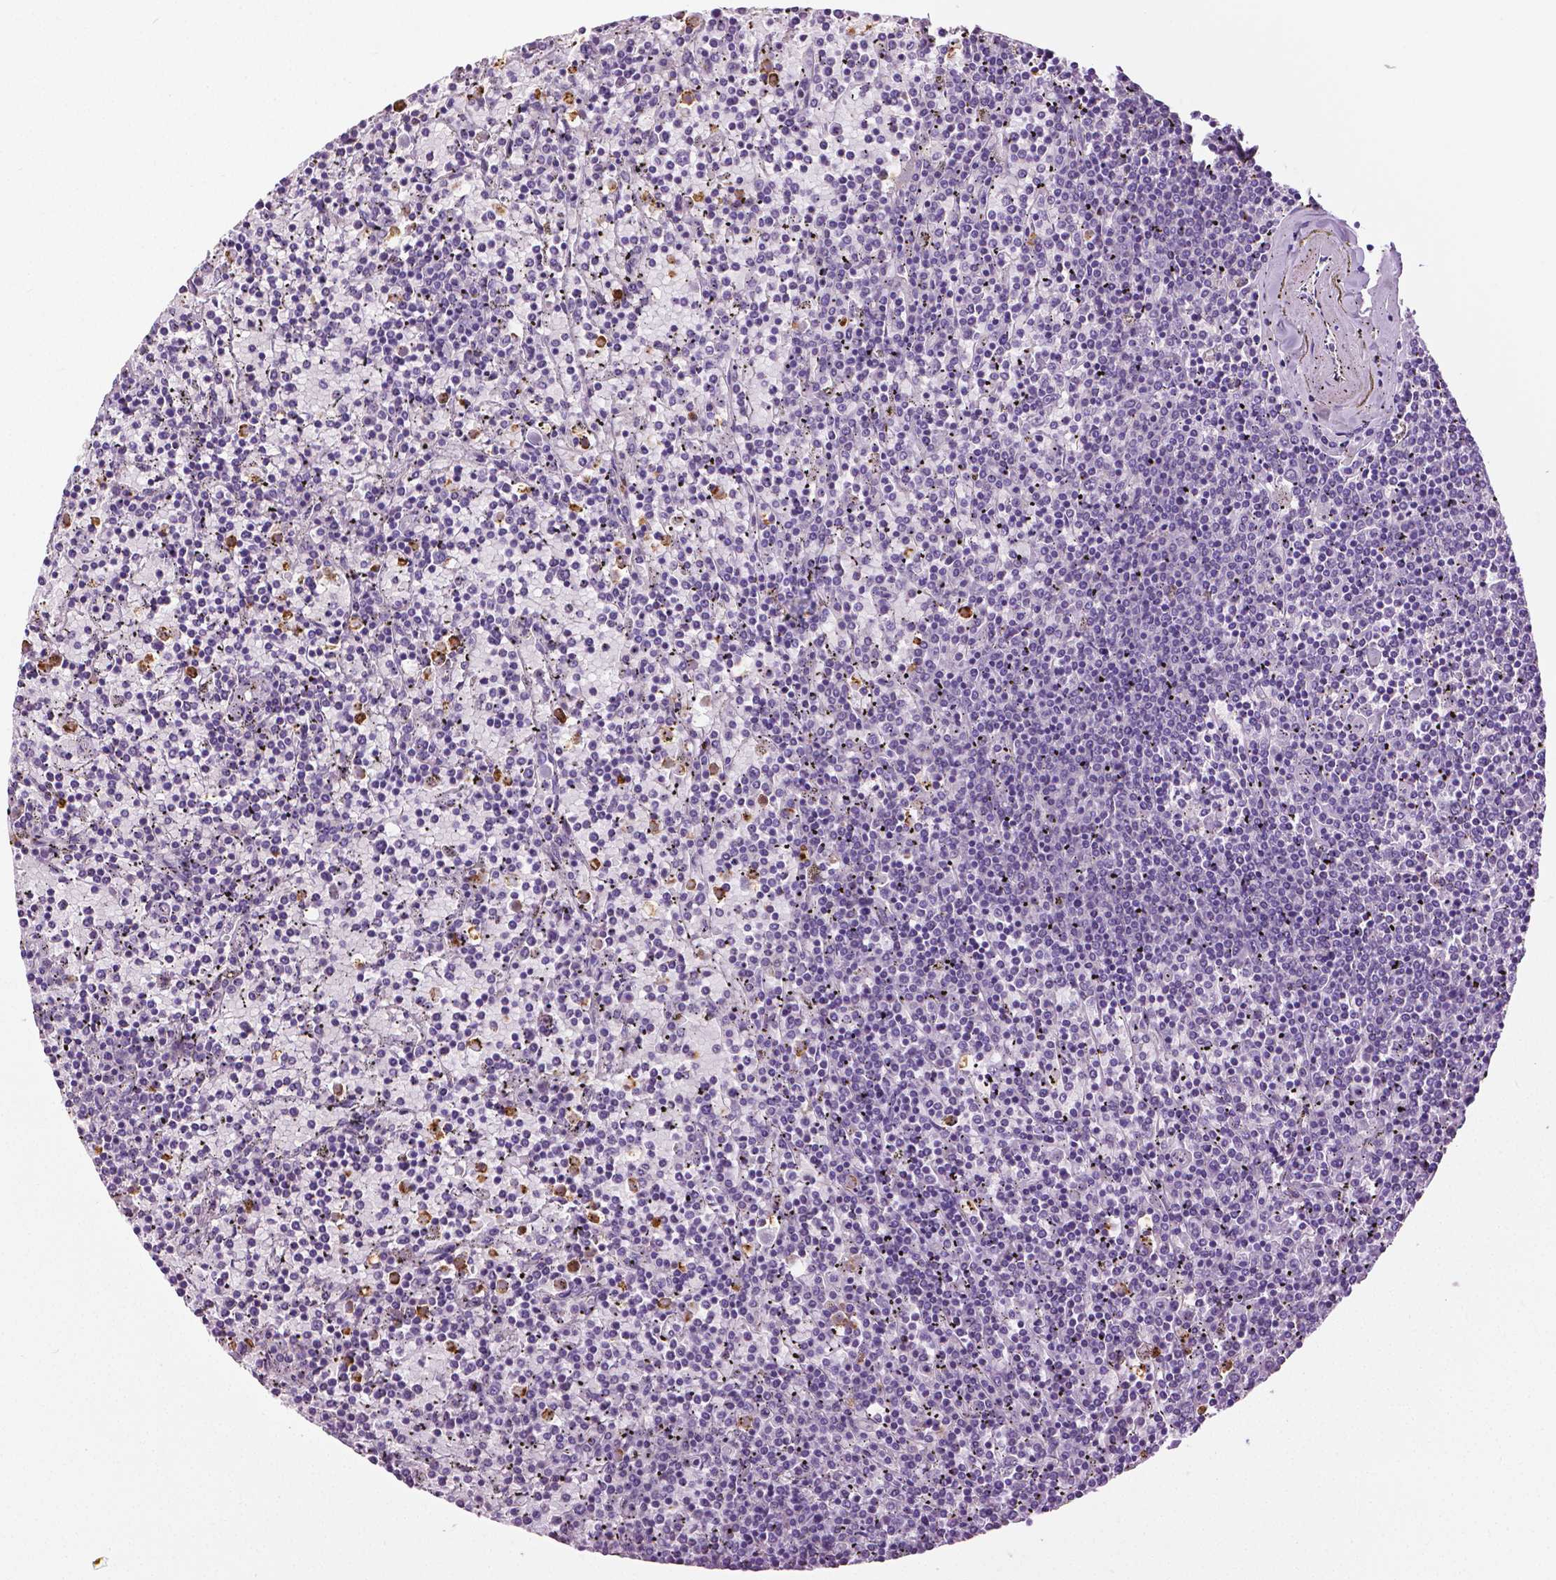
{"staining": {"intensity": "negative", "quantity": "none", "location": "none"}, "tissue": "lymphoma", "cell_type": "Tumor cells", "image_type": "cancer", "snomed": [{"axis": "morphology", "description": "Malignant lymphoma, non-Hodgkin's type, Low grade"}, {"axis": "topography", "description": "Spleen"}], "caption": "A high-resolution image shows immunohistochemistry staining of lymphoma, which displays no significant positivity in tumor cells.", "gene": "PTPN5", "patient": {"sex": "female", "age": 77}}